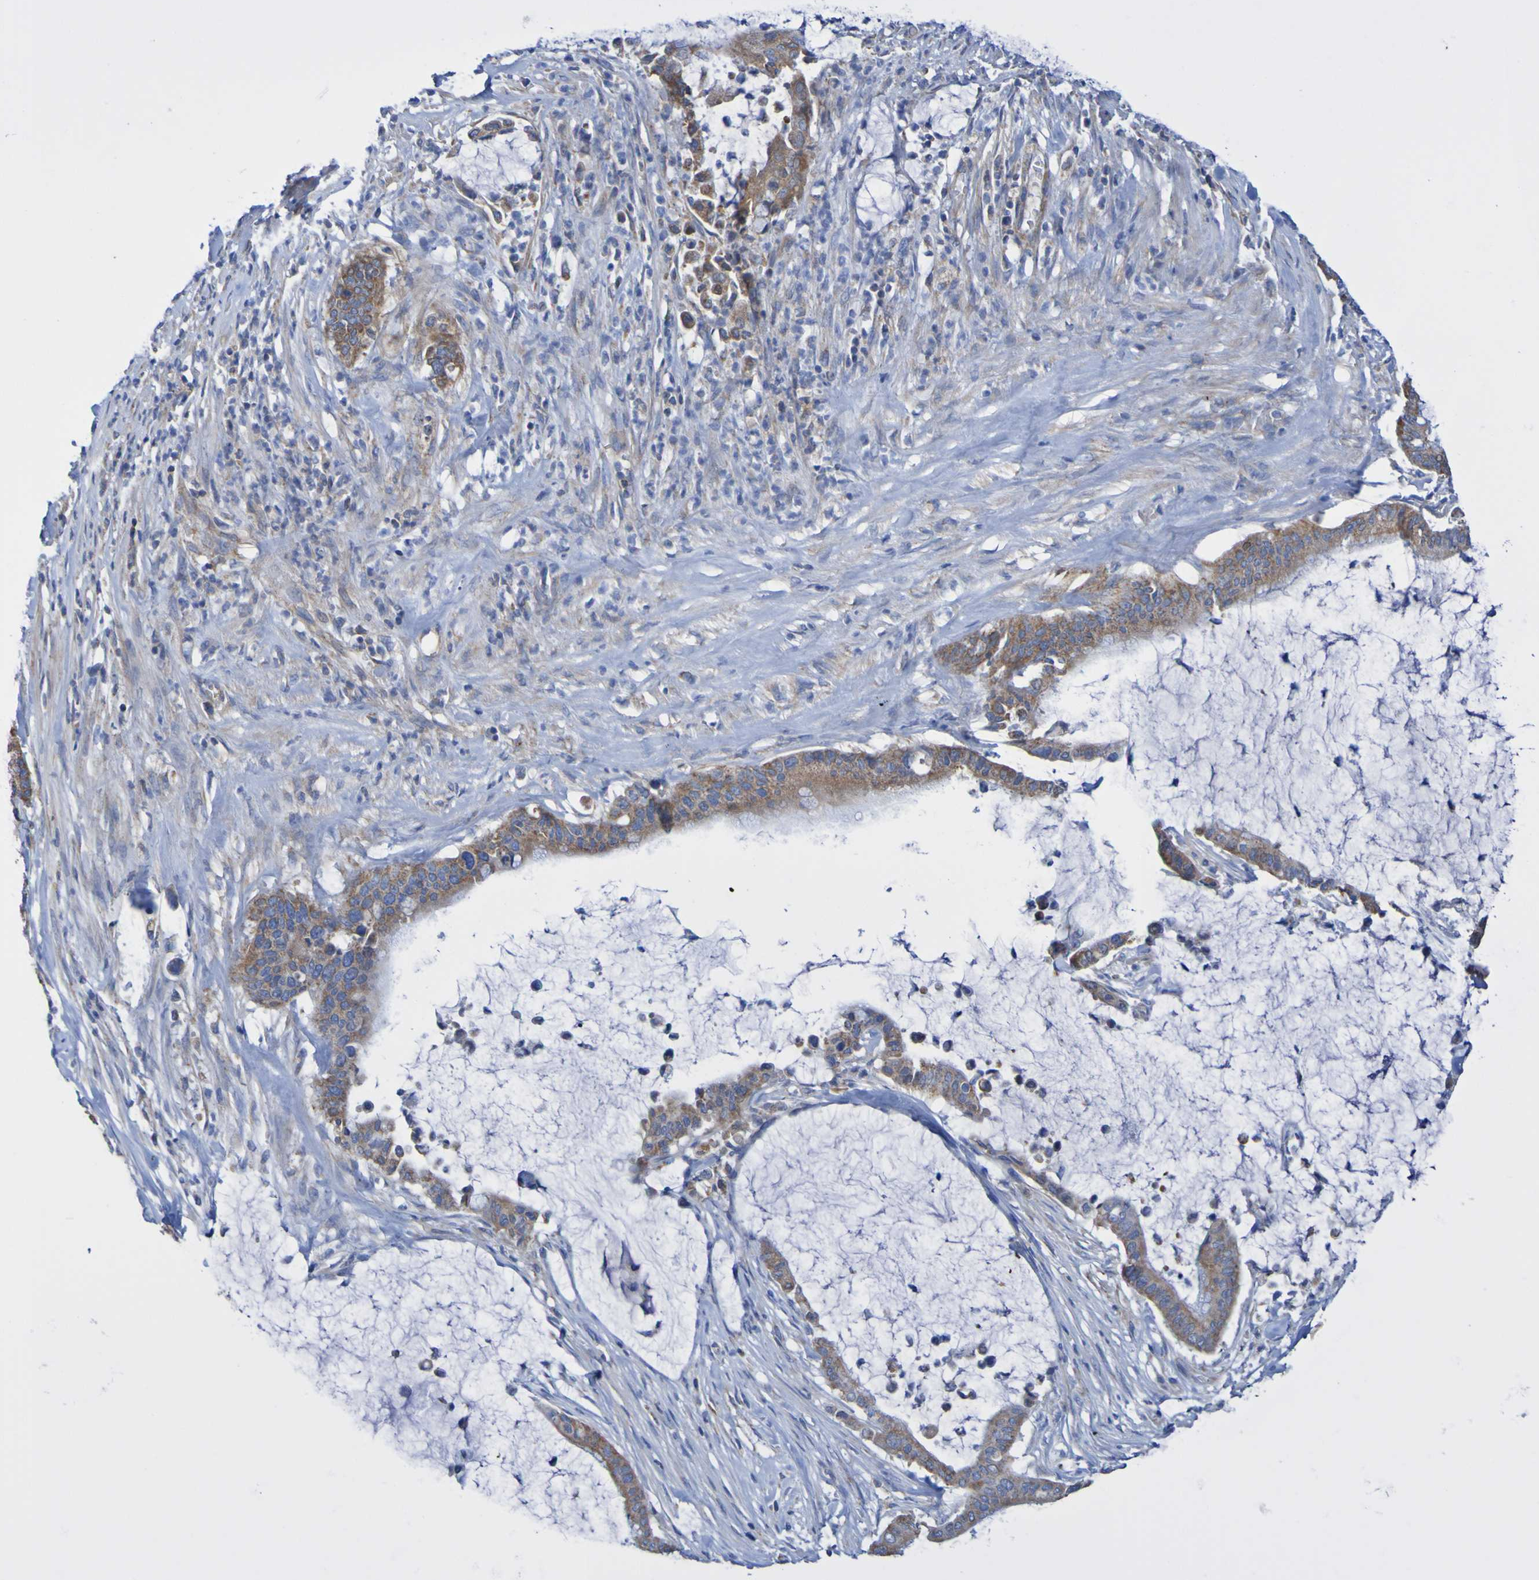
{"staining": {"intensity": "moderate", "quantity": ">75%", "location": "cytoplasmic/membranous"}, "tissue": "pancreatic cancer", "cell_type": "Tumor cells", "image_type": "cancer", "snomed": [{"axis": "morphology", "description": "Adenocarcinoma, NOS"}, {"axis": "topography", "description": "Pancreas"}], "caption": "The photomicrograph reveals immunohistochemical staining of pancreatic cancer (adenocarcinoma). There is moderate cytoplasmic/membranous positivity is present in about >75% of tumor cells. (DAB (3,3'-diaminobenzidine) IHC with brightfield microscopy, high magnification).", "gene": "CNTN2", "patient": {"sex": "male", "age": 41}}